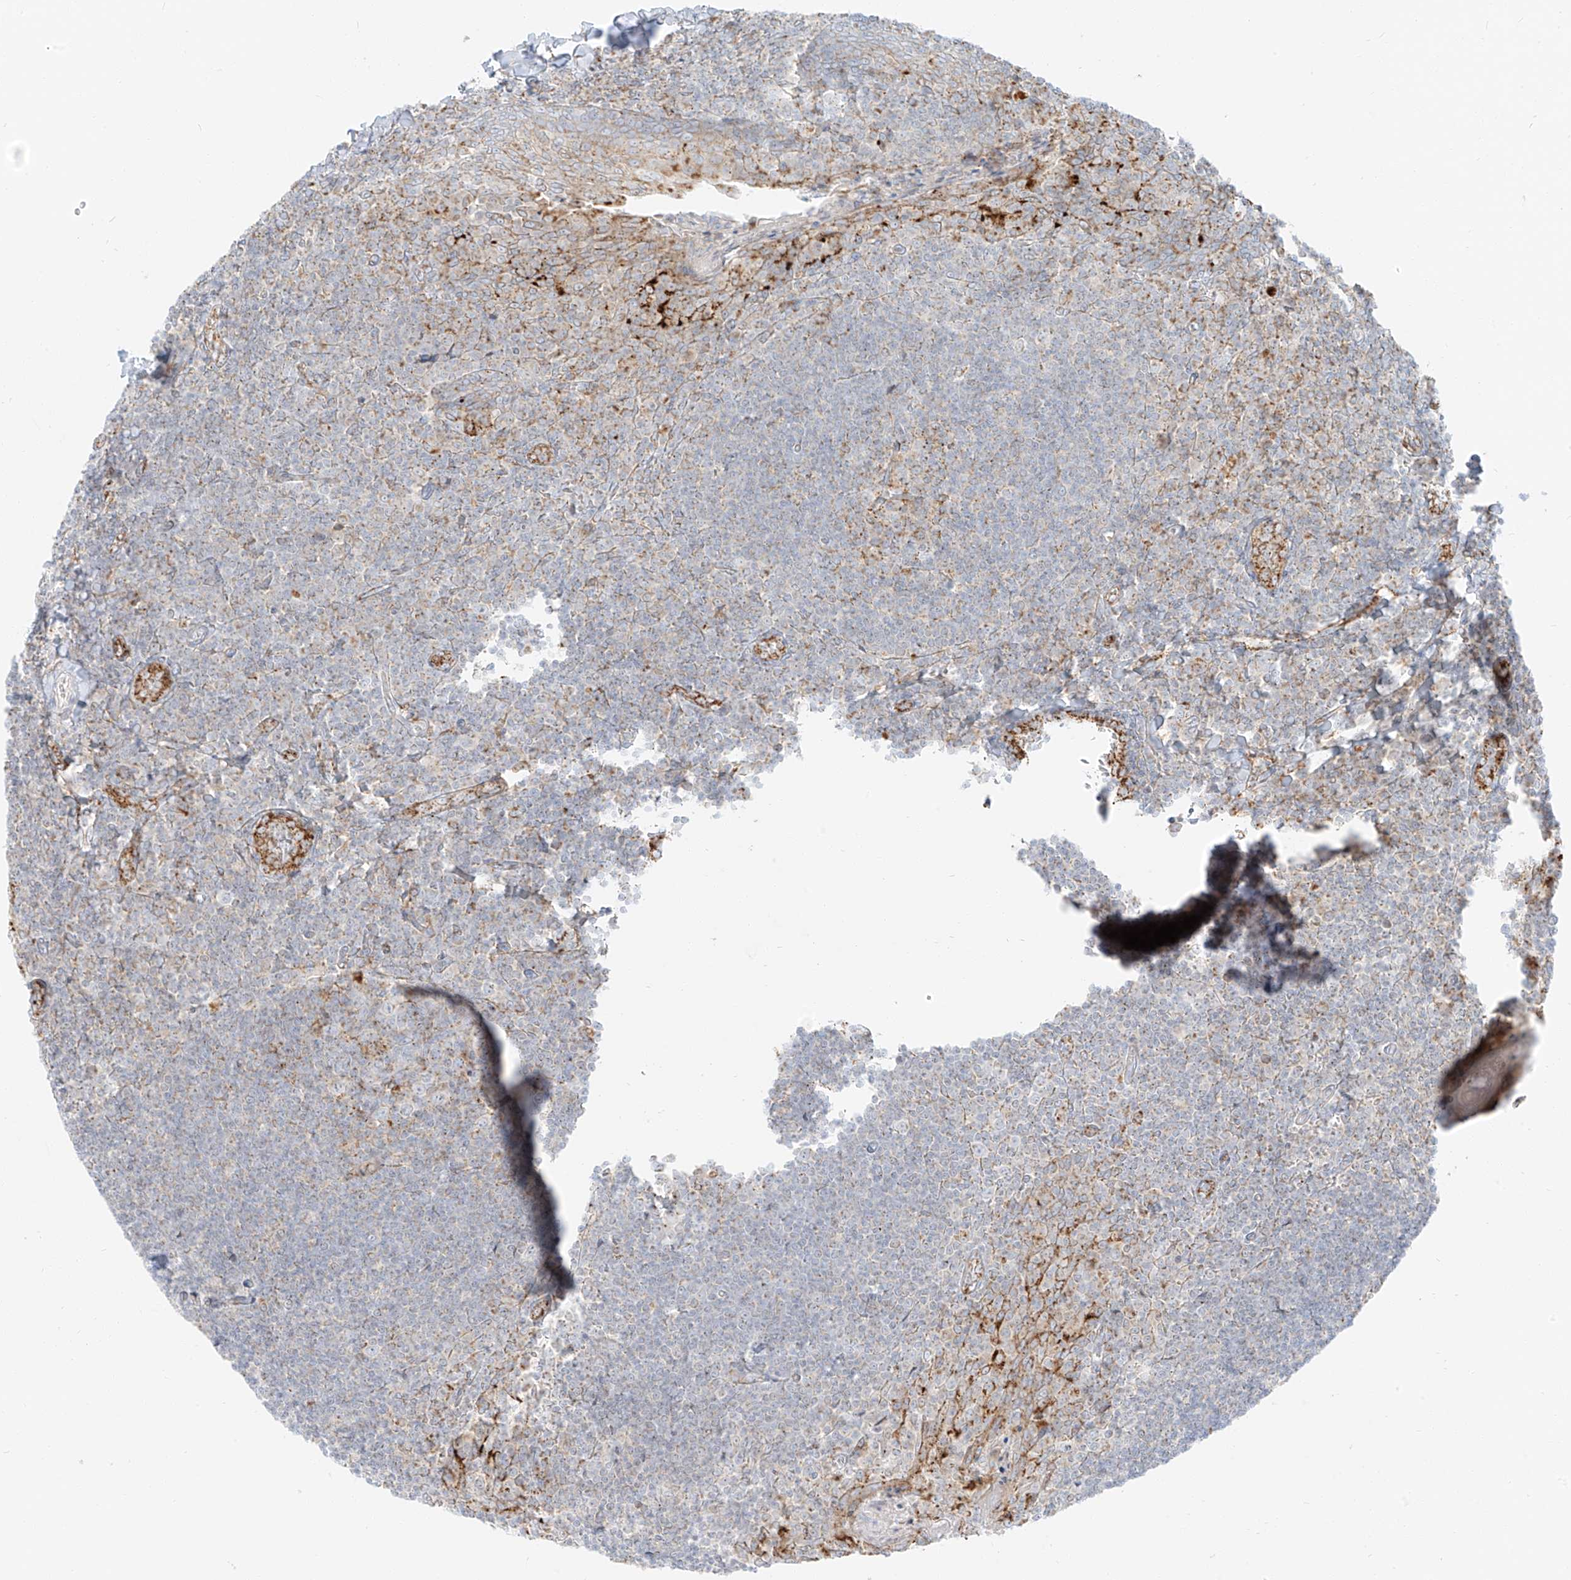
{"staining": {"intensity": "moderate", "quantity": "25%-75%", "location": "cytoplasmic/membranous"}, "tissue": "tonsil", "cell_type": "Germinal center cells", "image_type": "normal", "snomed": [{"axis": "morphology", "description": "Normal tissue, NOS"}, {"axis": "topography", "description": "Tonsil"}], "caption": "Immunohistochemical staining of normal human tonsil exhibits moderate cytoplasmic/membranous protein positivity in approximately 25%-75% of germinal center cells.", "gene": "SLC35F6", "patient": {"sex": "male", "age": 27}}